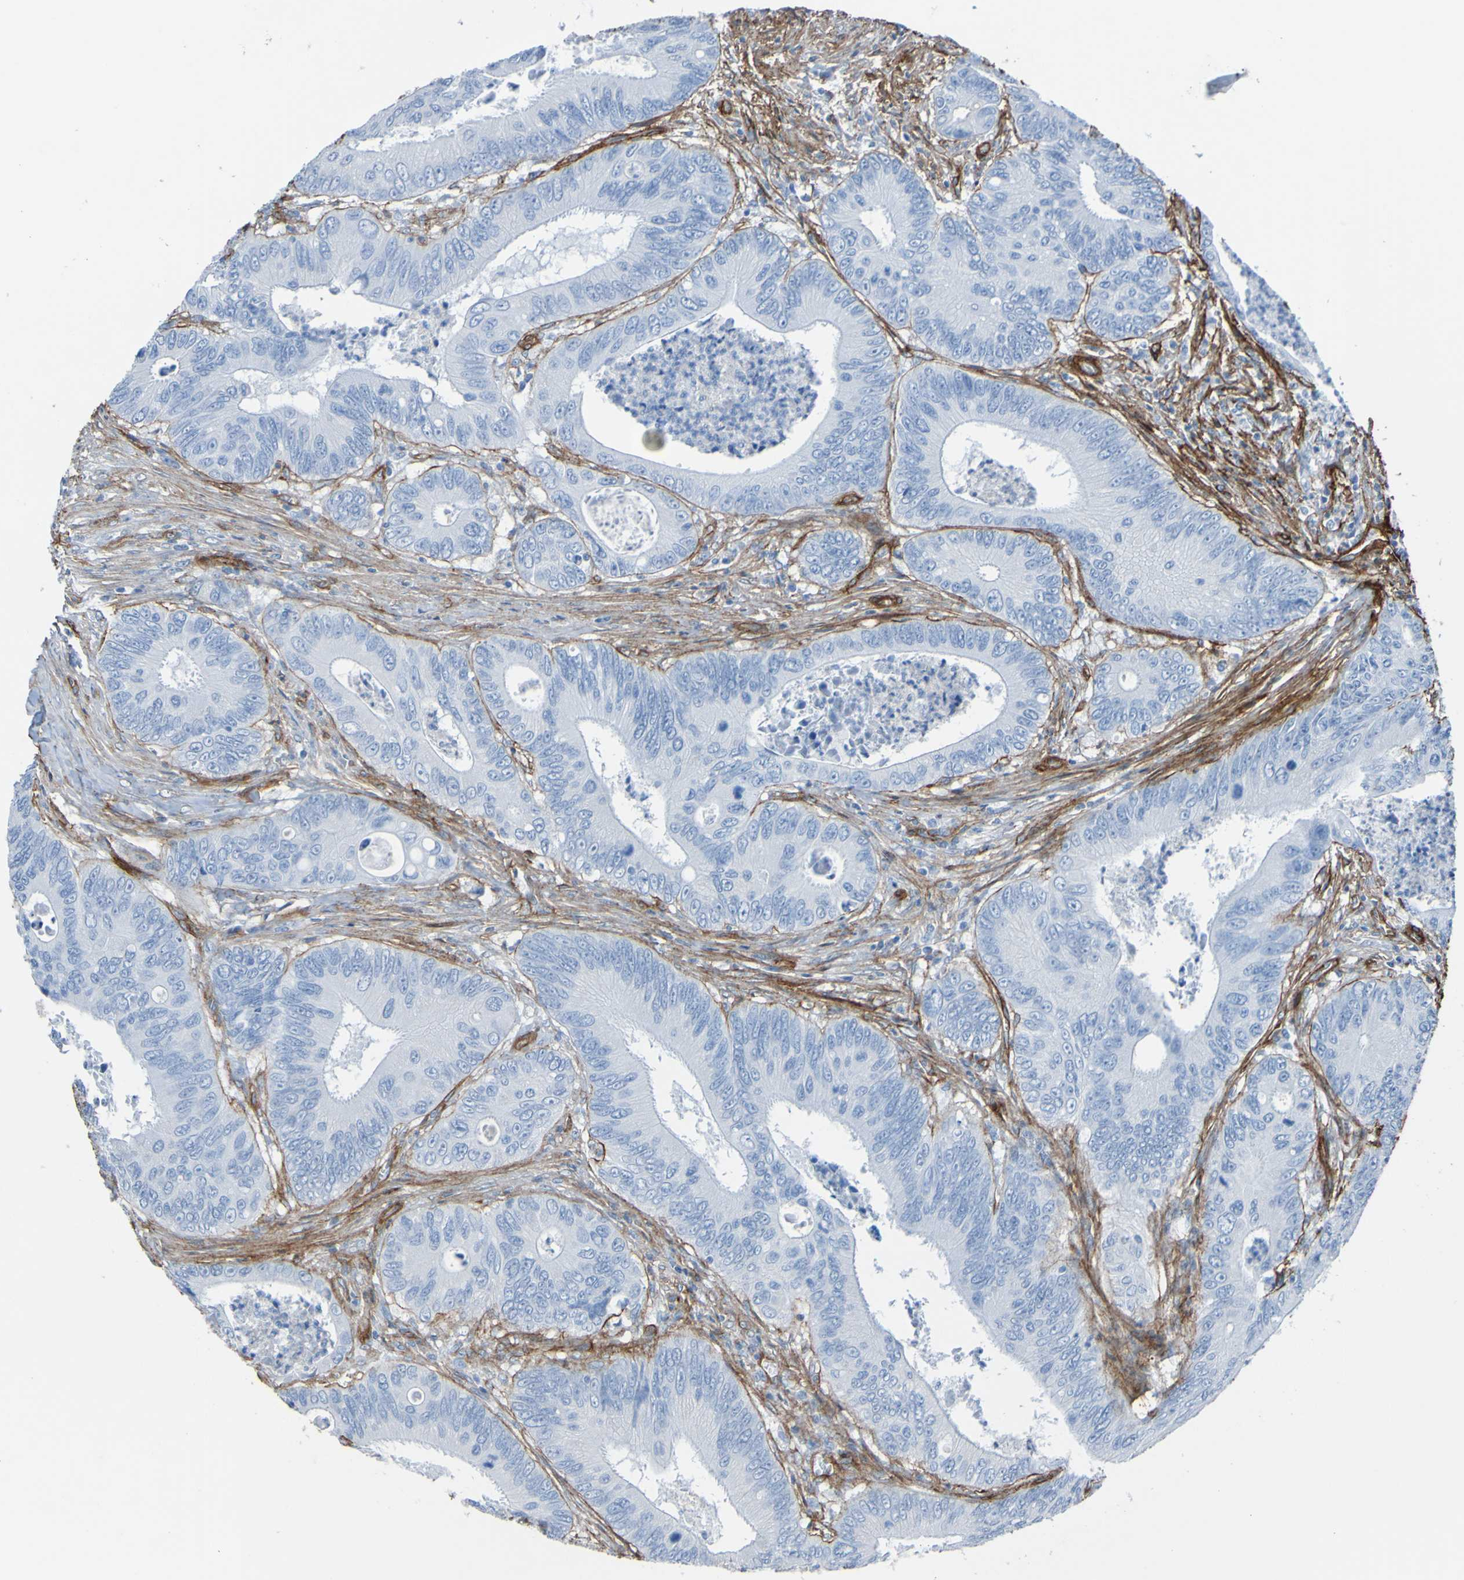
{"staining": {"intensity": "negative", "quantity": "none", "location": "none"}, "tissue": "colorectal cancer", "cell_type": "Tumor cells", "image_type": "cancer", "snomed": [{"axis": "morphology", "description": "Inflammation, NOS"}, {"axis": "morphology", "description": "Adenocarcinoma, NOS"}, {"axis": "topography", "description": "Colon"}], "caption": "High magnification brightfield microscopy of adenocarcinoma (colorectal) stained with DAB (brown) and counterstained with hematoxylin (blue): tumor cells show no significant expression.", "gene": "COL4A2", "patient": {"sex": "male", "age": 72}}